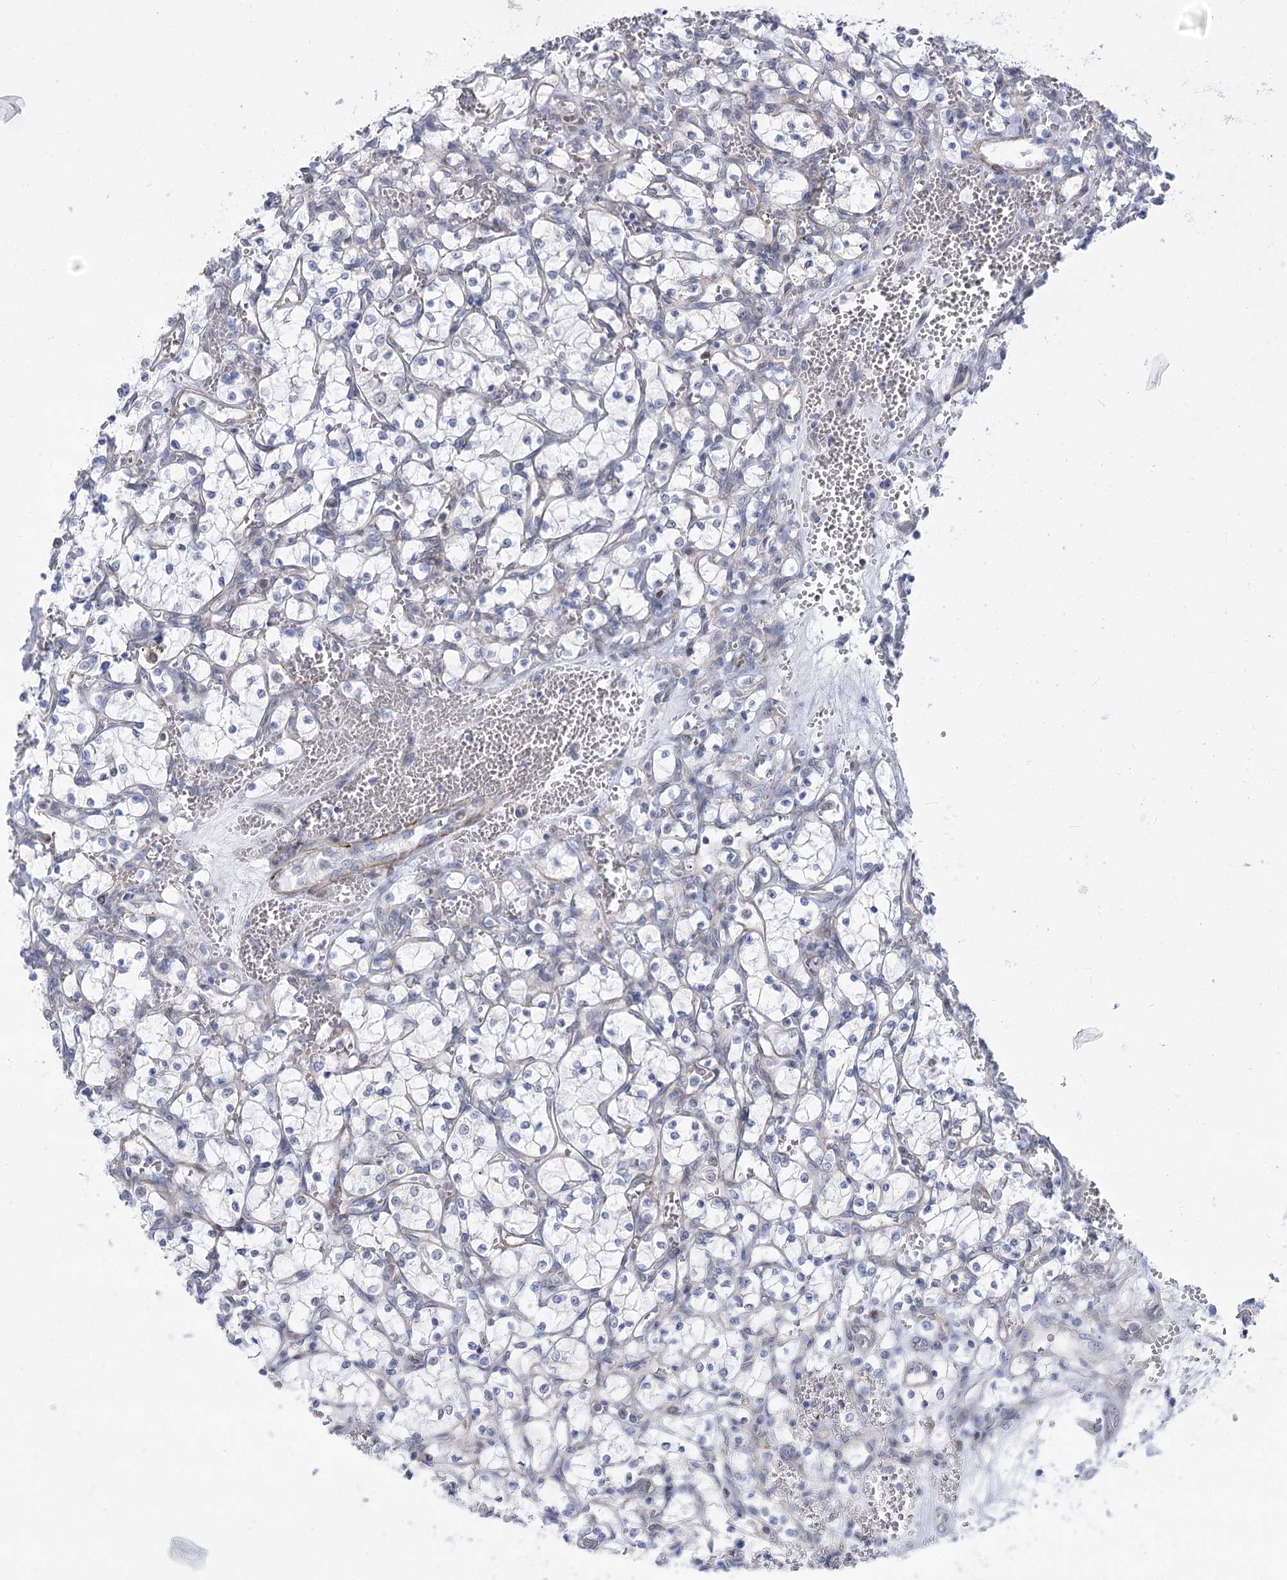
{"staining": {"intensity": "negative", "quantity": "none", "location": "none"}, "tissue": "renal cancer", "cell_type": "Tumor cells", "image_type": "cancer", "snomed": [{"axis": "morphology", "description": "Adenocarcinoma, NOS"}, {"axis": "topography", "description": "Kidney"}], "caption": "Immunohistochemical staining of renal cancer (adenocarcinoma) reveals no significant positivity in tumor cells.", "gene": "ARSI", "patient": {"sex": "female", "age": 69}}